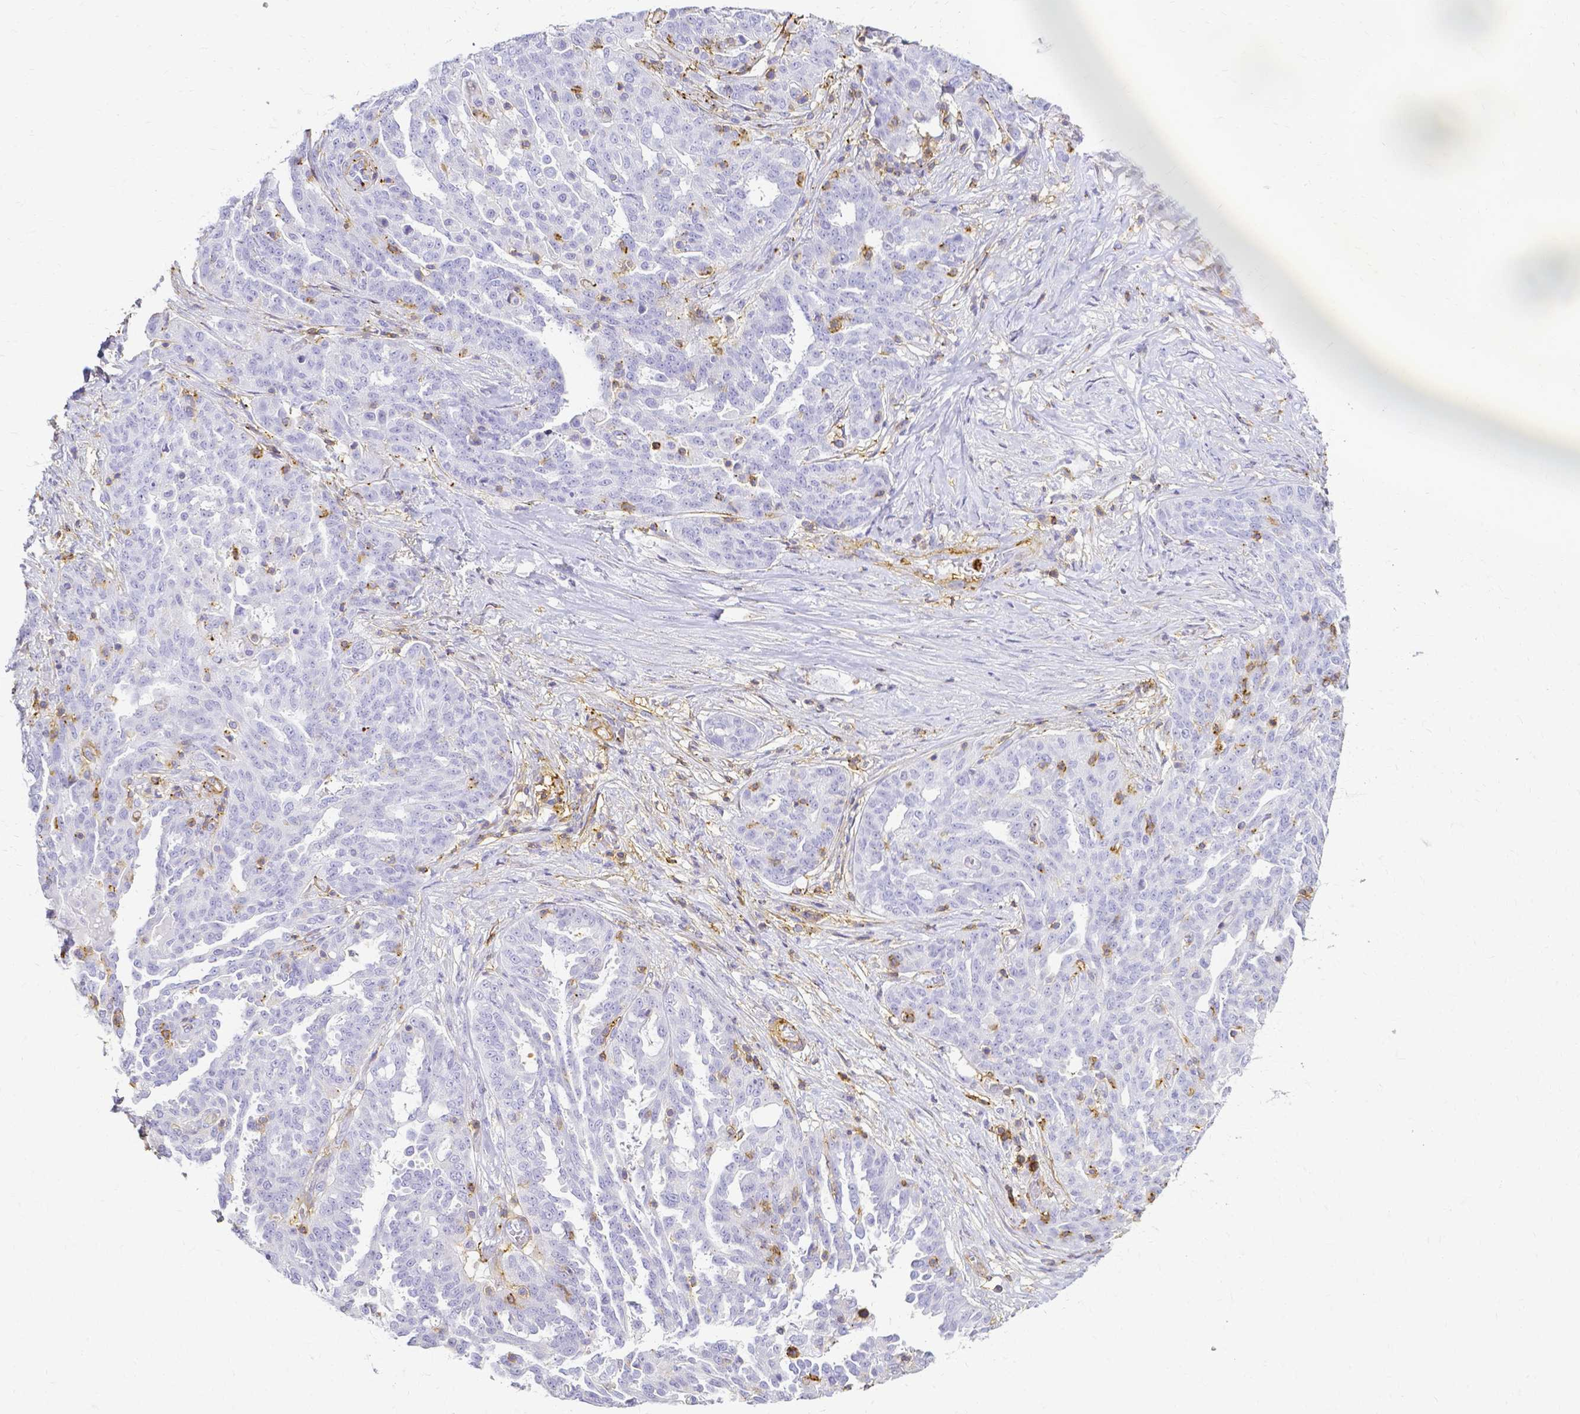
{"staining": {"intensity": "negative", "quantity": "none", "location": "none"}, "tissue": "ovarian cancer", "cell_type": "Tumor cells", "image_type": "cancer", "snomed": [{"axis": "morphology", "description": "Cystadenocarcinoma, serous, NOS"}, {"axis": "topography", "description": "Ovary"}], "caption": "This is an immunohistochemistry (IHC) histopathology image of human ovarian serous cystadenocarcinoma. There is no staining in tumor cells.", "gene": "HSPA12A", "patient": {"sex": "female", "age": 67}}